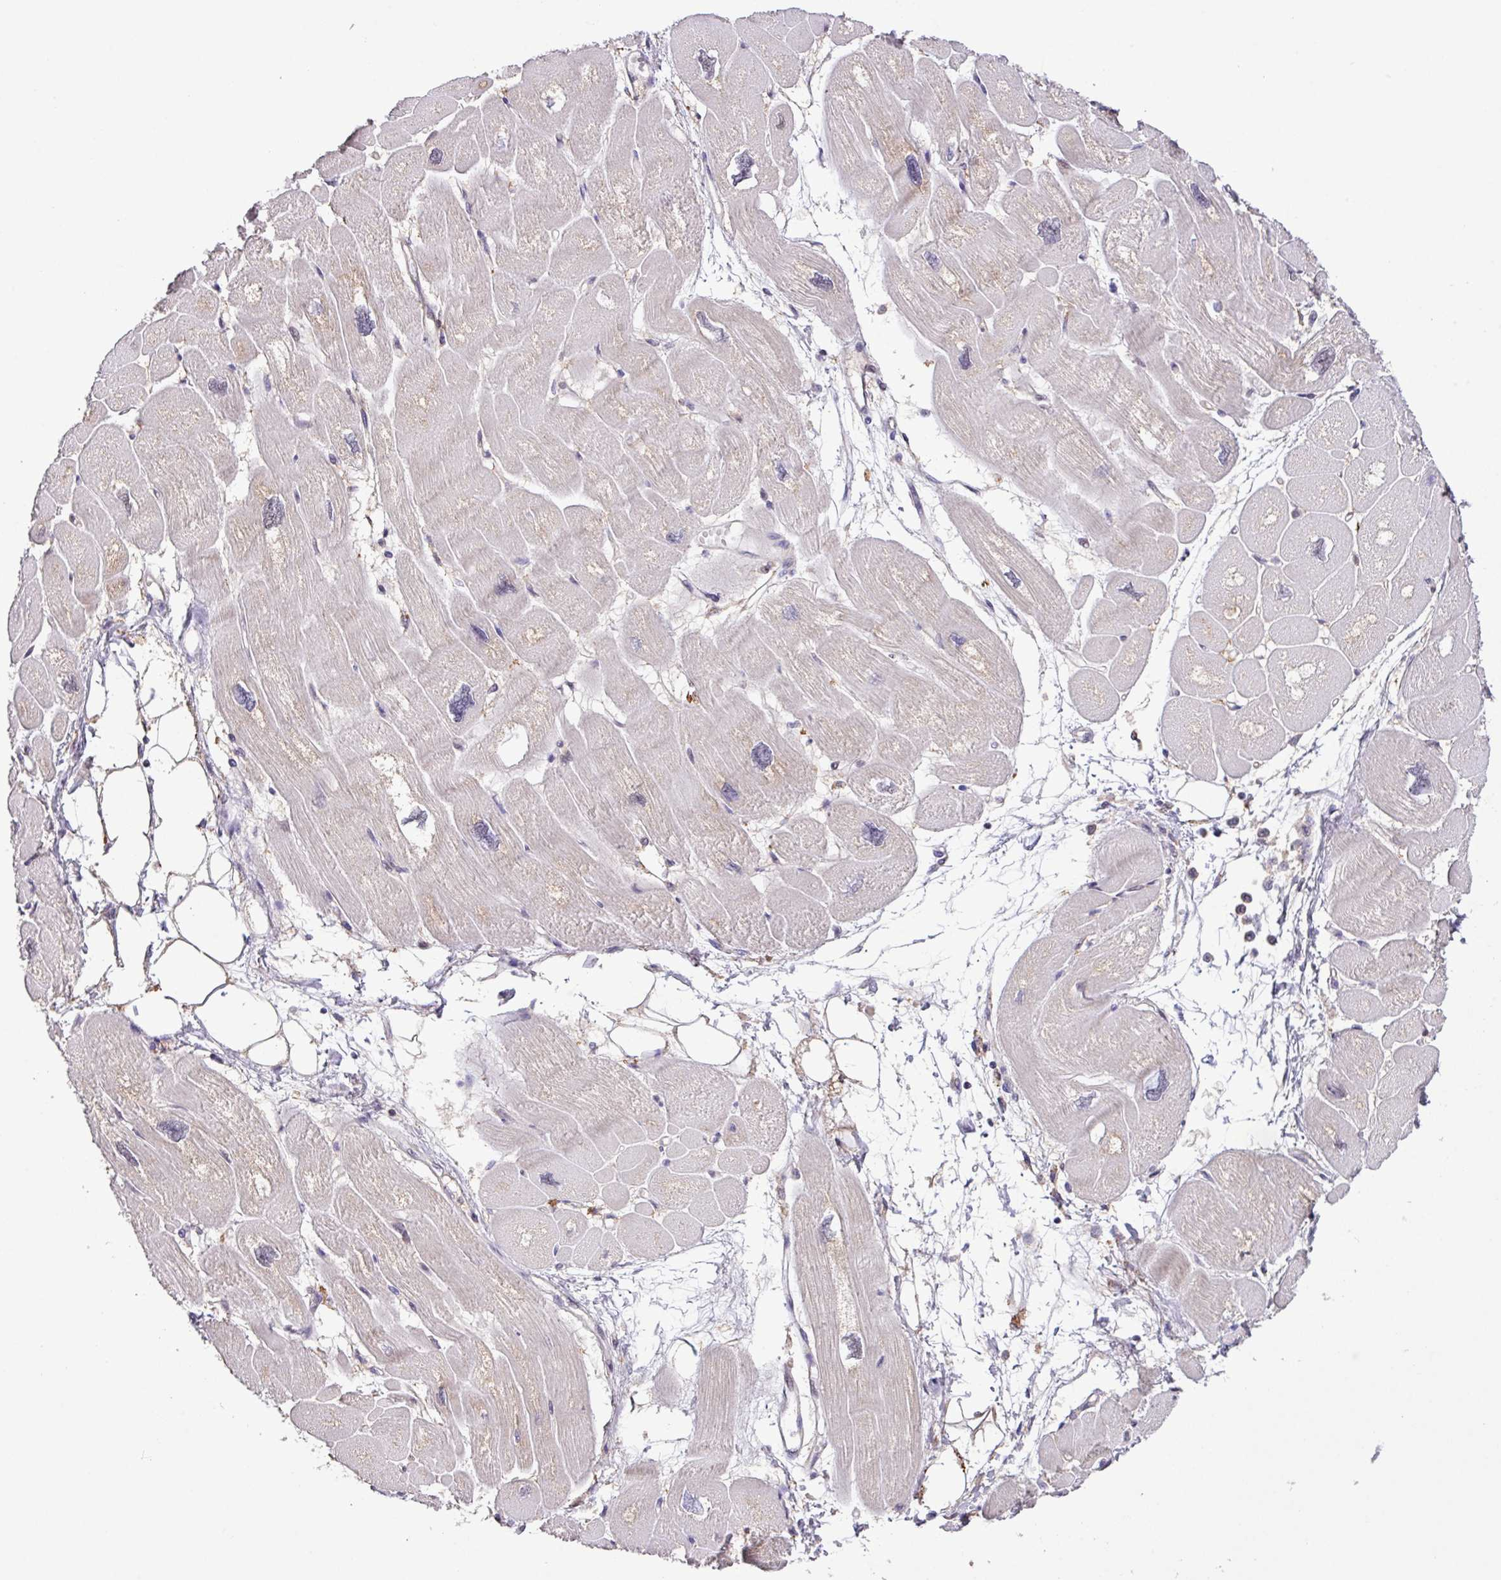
{"staining": {"intensity": "moderate", "quantity": "25%-75%", "location": "cytoplasmic/membranous"}, "tissue": "heart muscle", "cell_type": "Cardiomyocytes", "image_type": "normal", "snomed": [{"axis": "morphology", "description": "Normal tissue, NOS"}, {"axis": "topography", "description": "Heart"}], "caption": "Human heart muscle stained with a brown dye reveals moderate cytoplasmic/membranous positive expression in approximately 25%-75% of cardiomyocytes.", "gene": "RPP25L", "patient": {"sex": "male", "age": 42}}